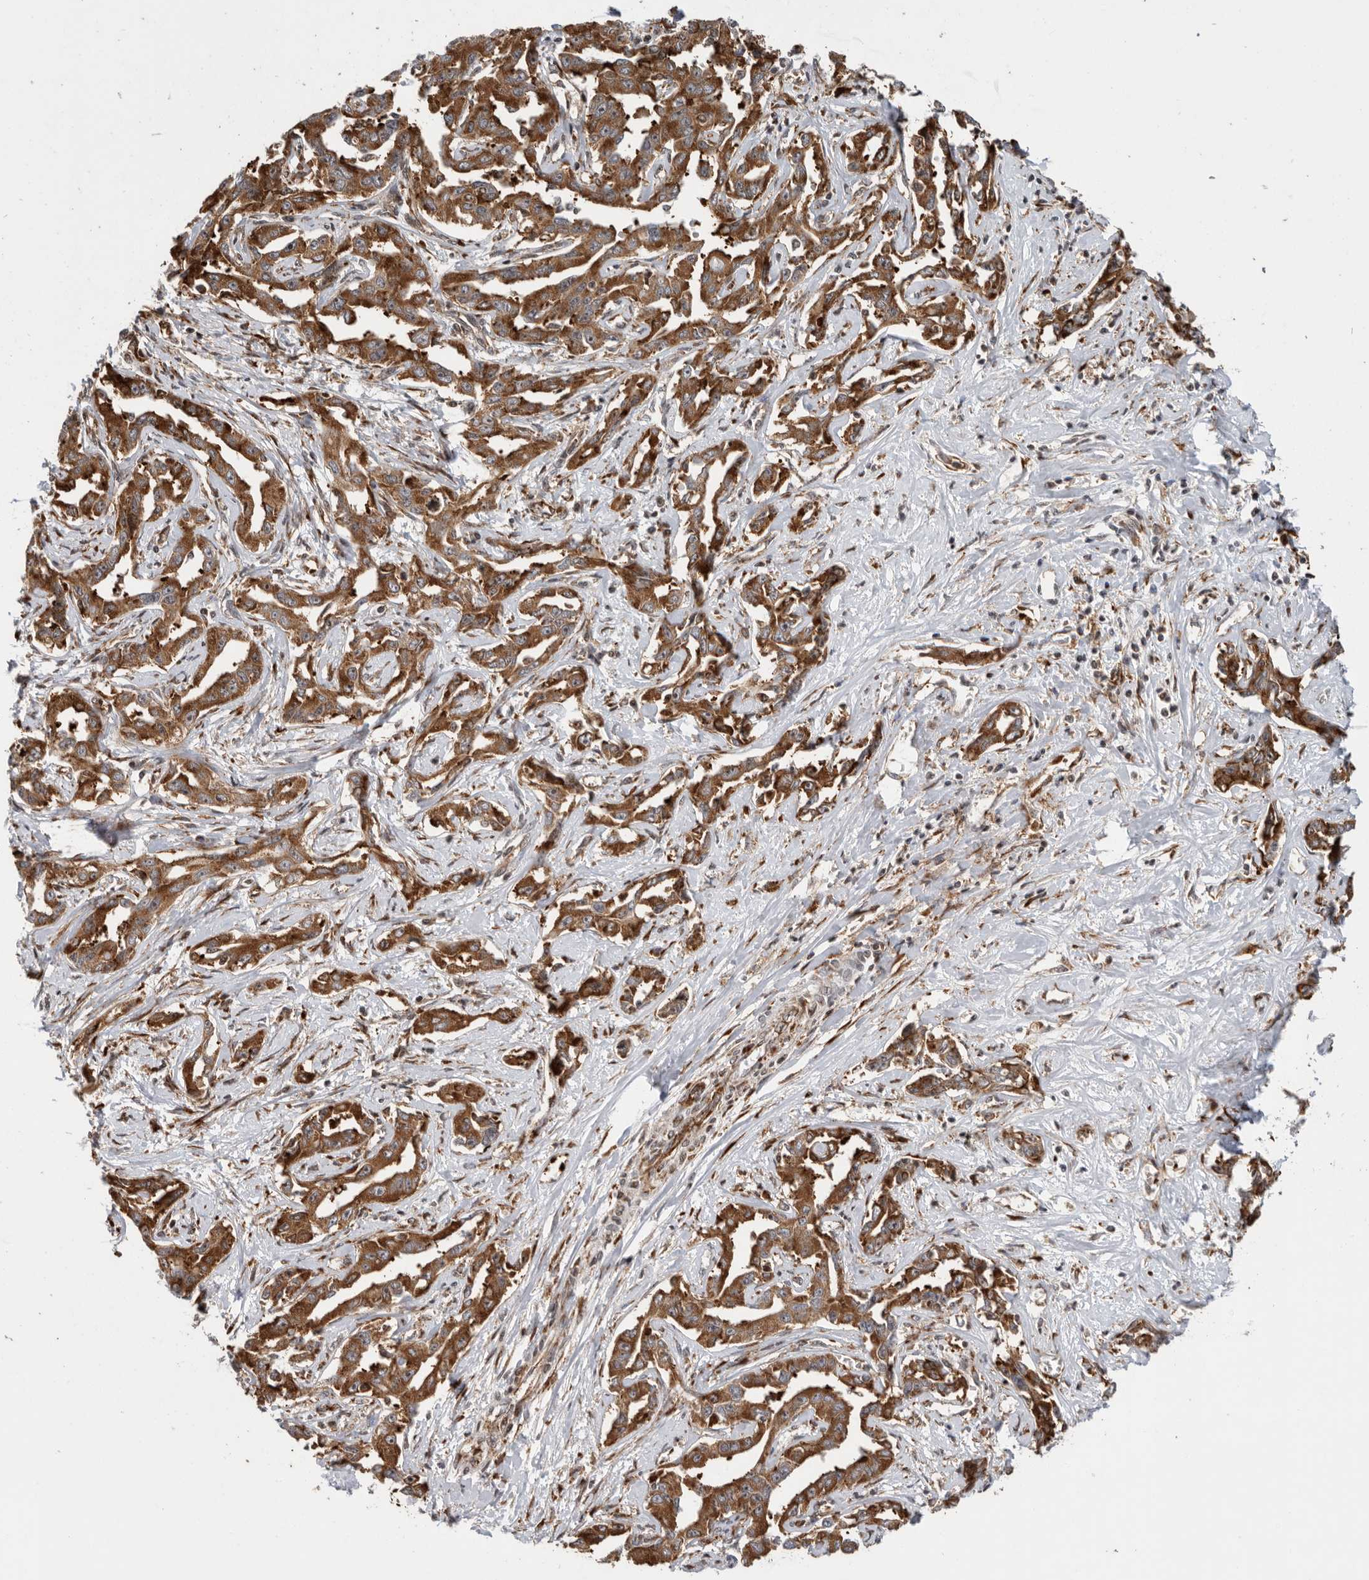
{"staining": {"intensity": "moderate", "quantity": ">75%", "location": "cytoplasmic/membranous"}, "tissue": "liver cancer", "cell_type": "Tumor cells", "image_type": "cancer", "snomed": [{"axis": "morphology", "description": "Cholangiocarcinoma"}, {"axis": "topography", "description": "Liver"}], "caption": "Liver cancer tissue shows moderate cytoplasmic/membranous expression in approximately >75% of tumor cells", "gene": "FZD3", "patient": {"sex": "male", "age": 59}}